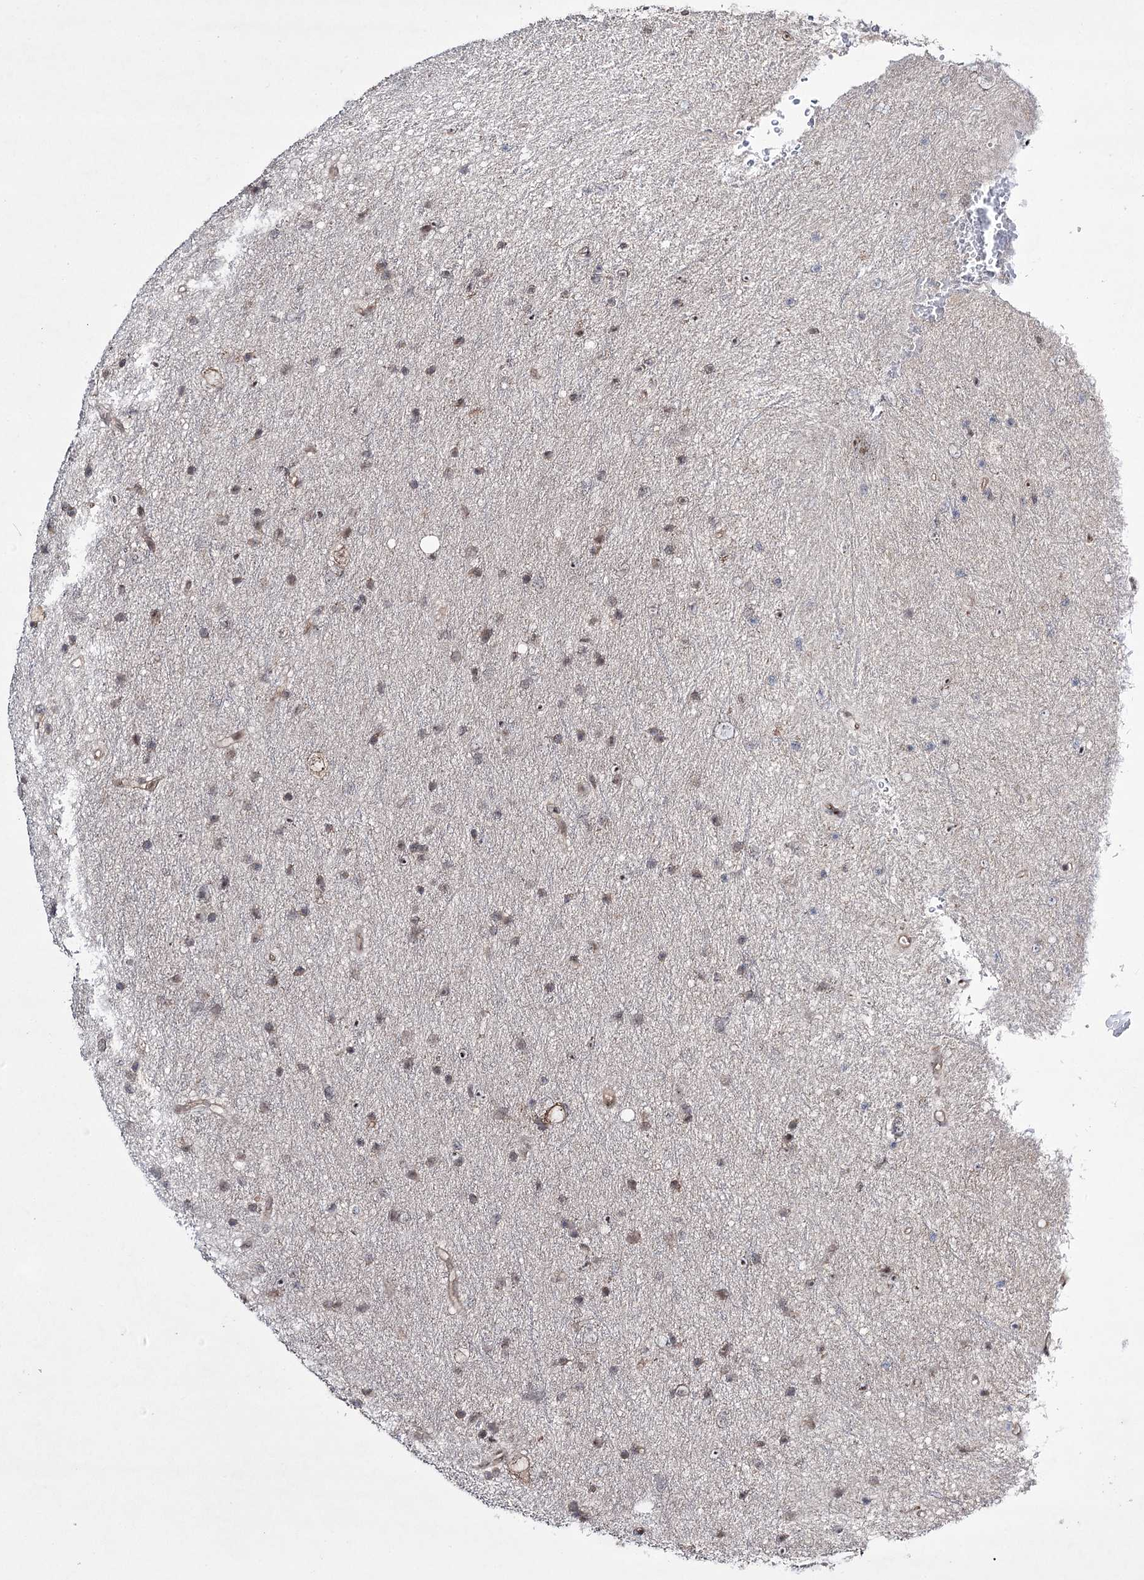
{"staining": {"intensity": "weak", "quantity": ">75%", "location": "nuclear"}, "tissue": "glioma", "cell_type": "Tumor cells", "image_type": "cancer", "snomed": [{"axis": "morphology", "description": "Glioma, malignant, Low grade"}, {"axis": "topography", "description": "Cerebral cortex"}], "caption": "Tumor cells reveal low levels of weak nuclear expression in about >75% of cells in human malignant glioma (low-grade).", "gene": "HOXC11", "patient": {"sex": "female", "age": 39}}